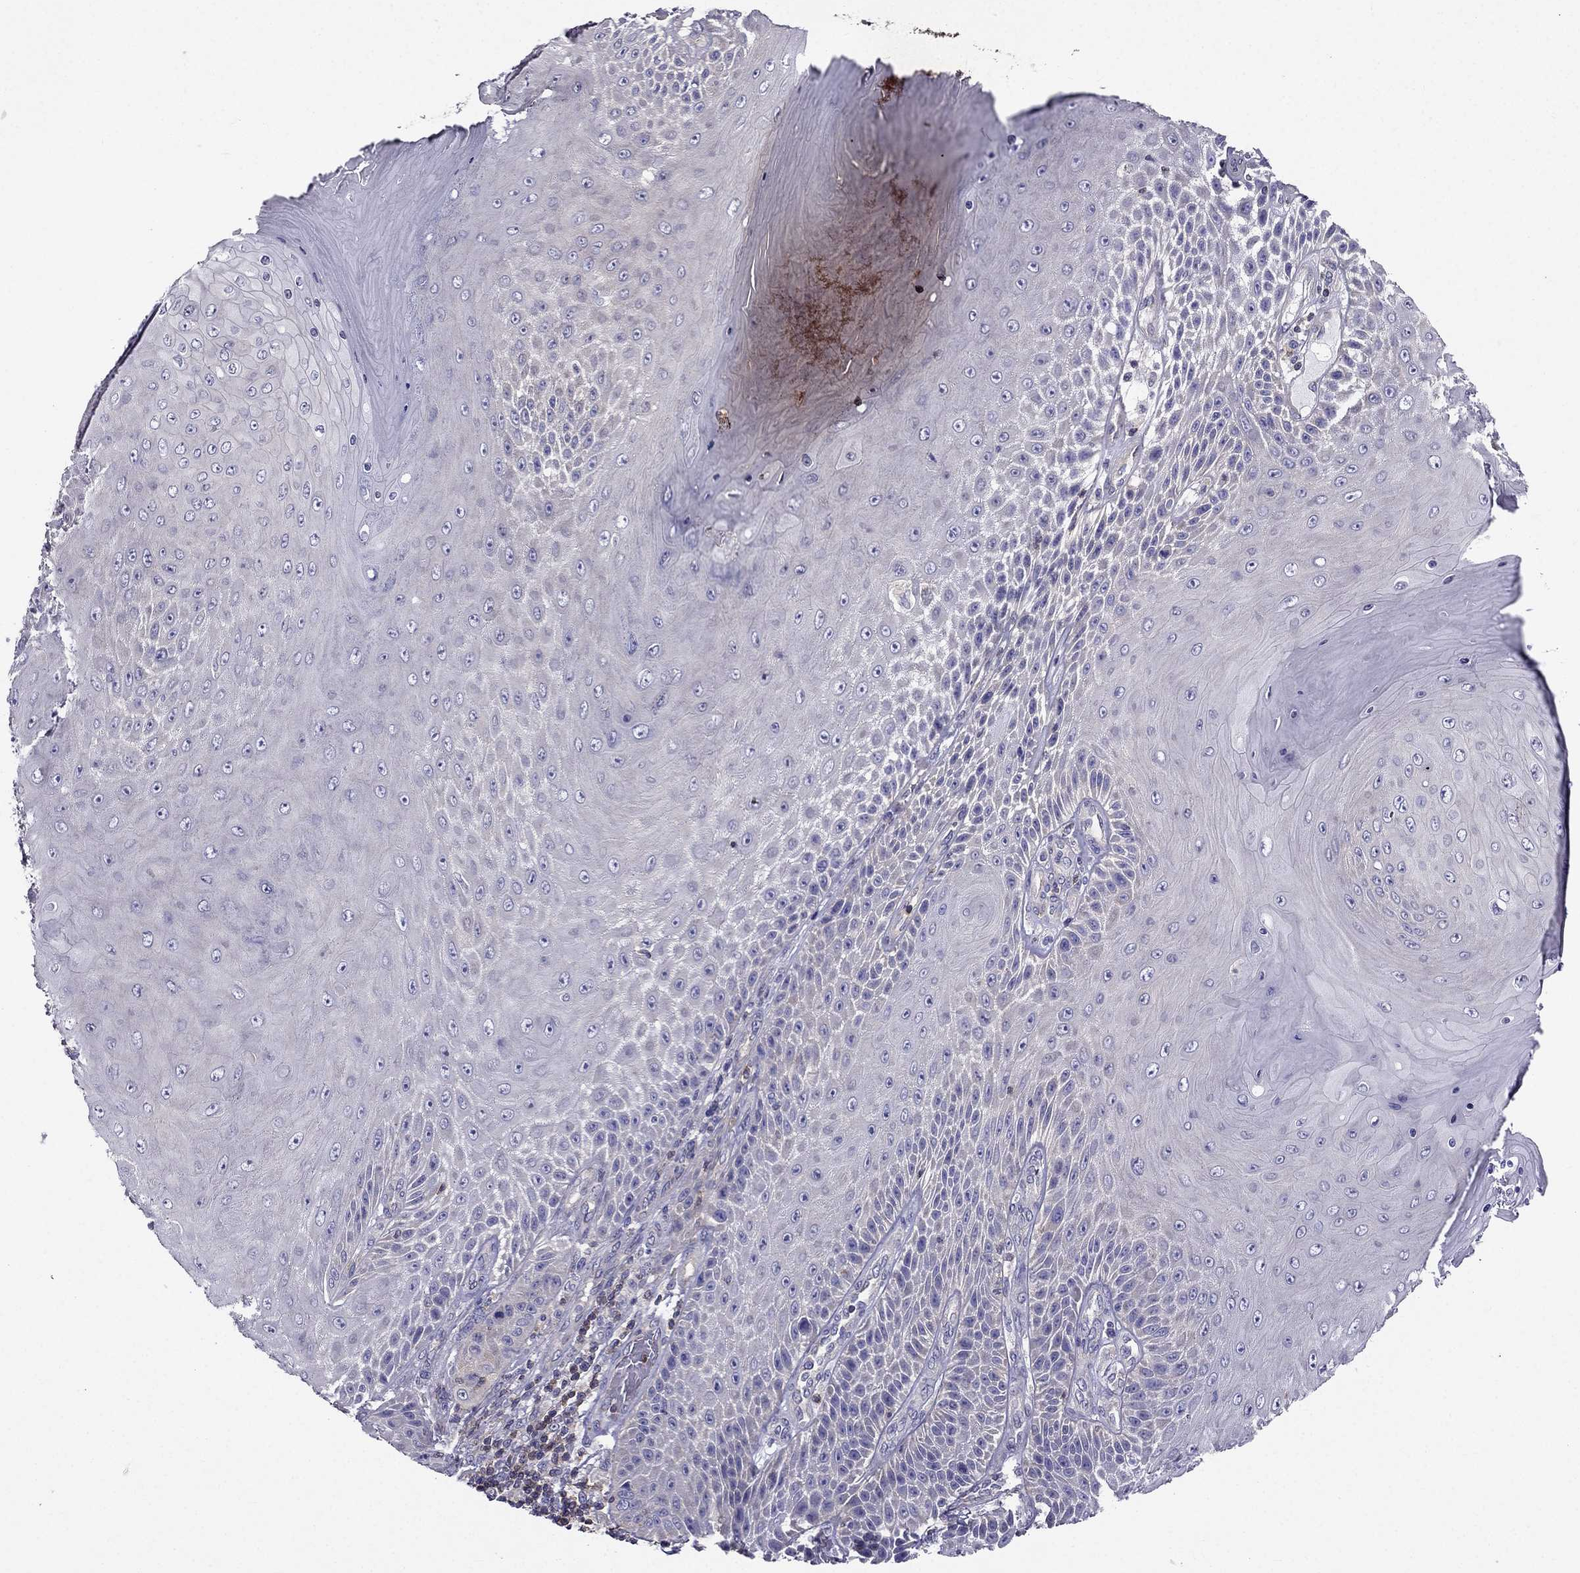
{"staining": {"intensity": "negative", "quantity": "none", "location": "none"}, "tissue": "skin cancer", "cell_type": "Tumor cells", "image_type": "cancer", "snomed": [{"axis": "morphology", "description": "Squamous cell carcinoma, NOS"}, {"axis": "topography", "description": "Skin"}], "caption": "The image reveals no significant expression in tumor cells of squamous cell carcinoma (skin). The staining was performed using DAB to visualize the protein expression in brown, while the nuclei were stained in blue with hematoxylin (Magnification: 20x).", "gene": "AAK1", "patient": {"sex": "male", "age": 62}}